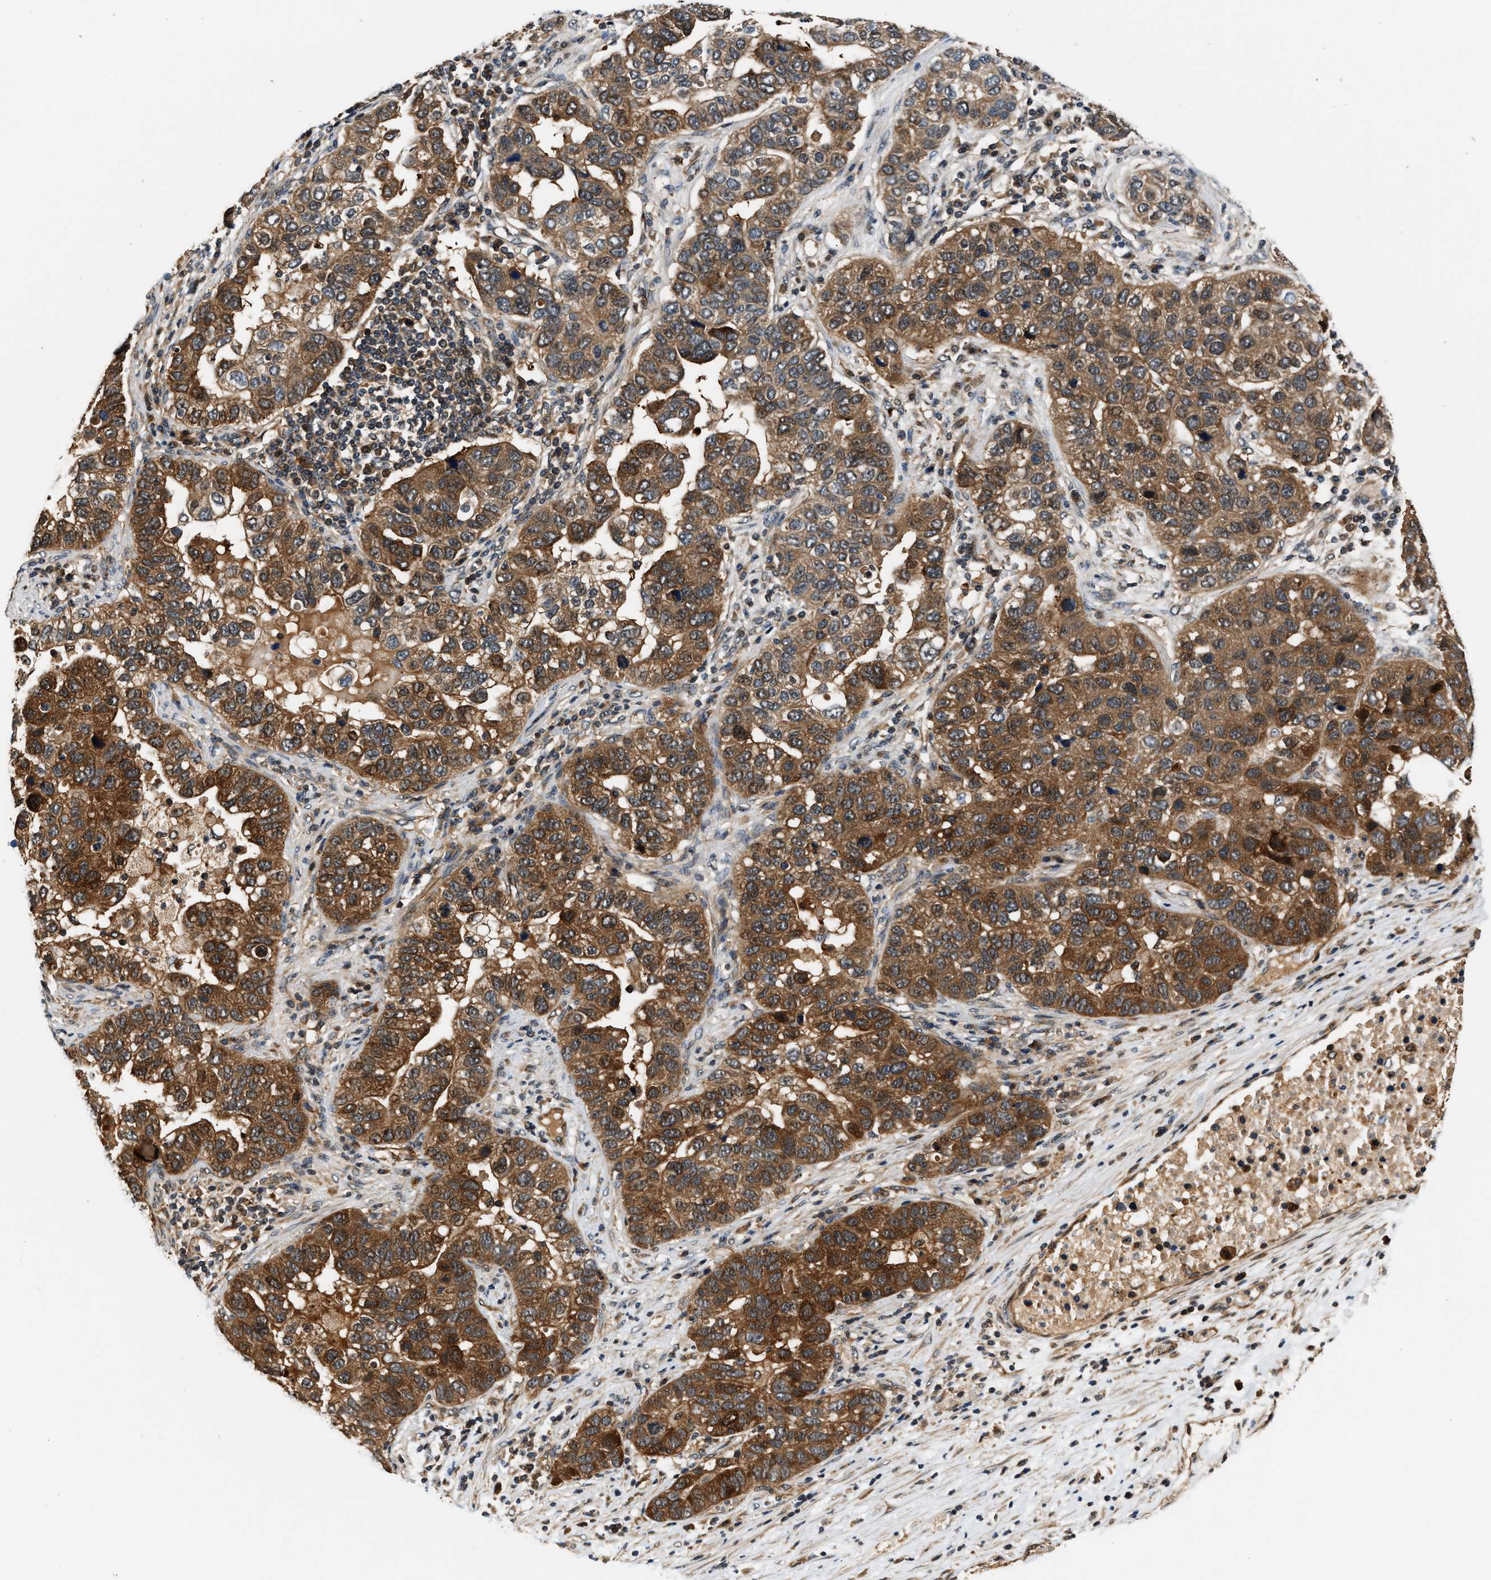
{"staining": {"intensity": "strong", "quantity": ">75%", "location": "cytoplasmic/membranous"}, "tissue": "pancreatic cancer", "cell_type": "Tumor cells", "image_type": "cancer", "snomed": [{"axis": "morphology", "description": "Adenocarcinoma, NOS"}, {"axis": "topography", "description": "Pancreas"}], "caption": "Tumor cells reveal high levels of strong cytoplasmic/membranous positivity in approximately >75% of cells in human pancreatic cancer (adenocarcinoma).", "gene": "TUT7", "patient": {"sex": "female", "age": 61}}